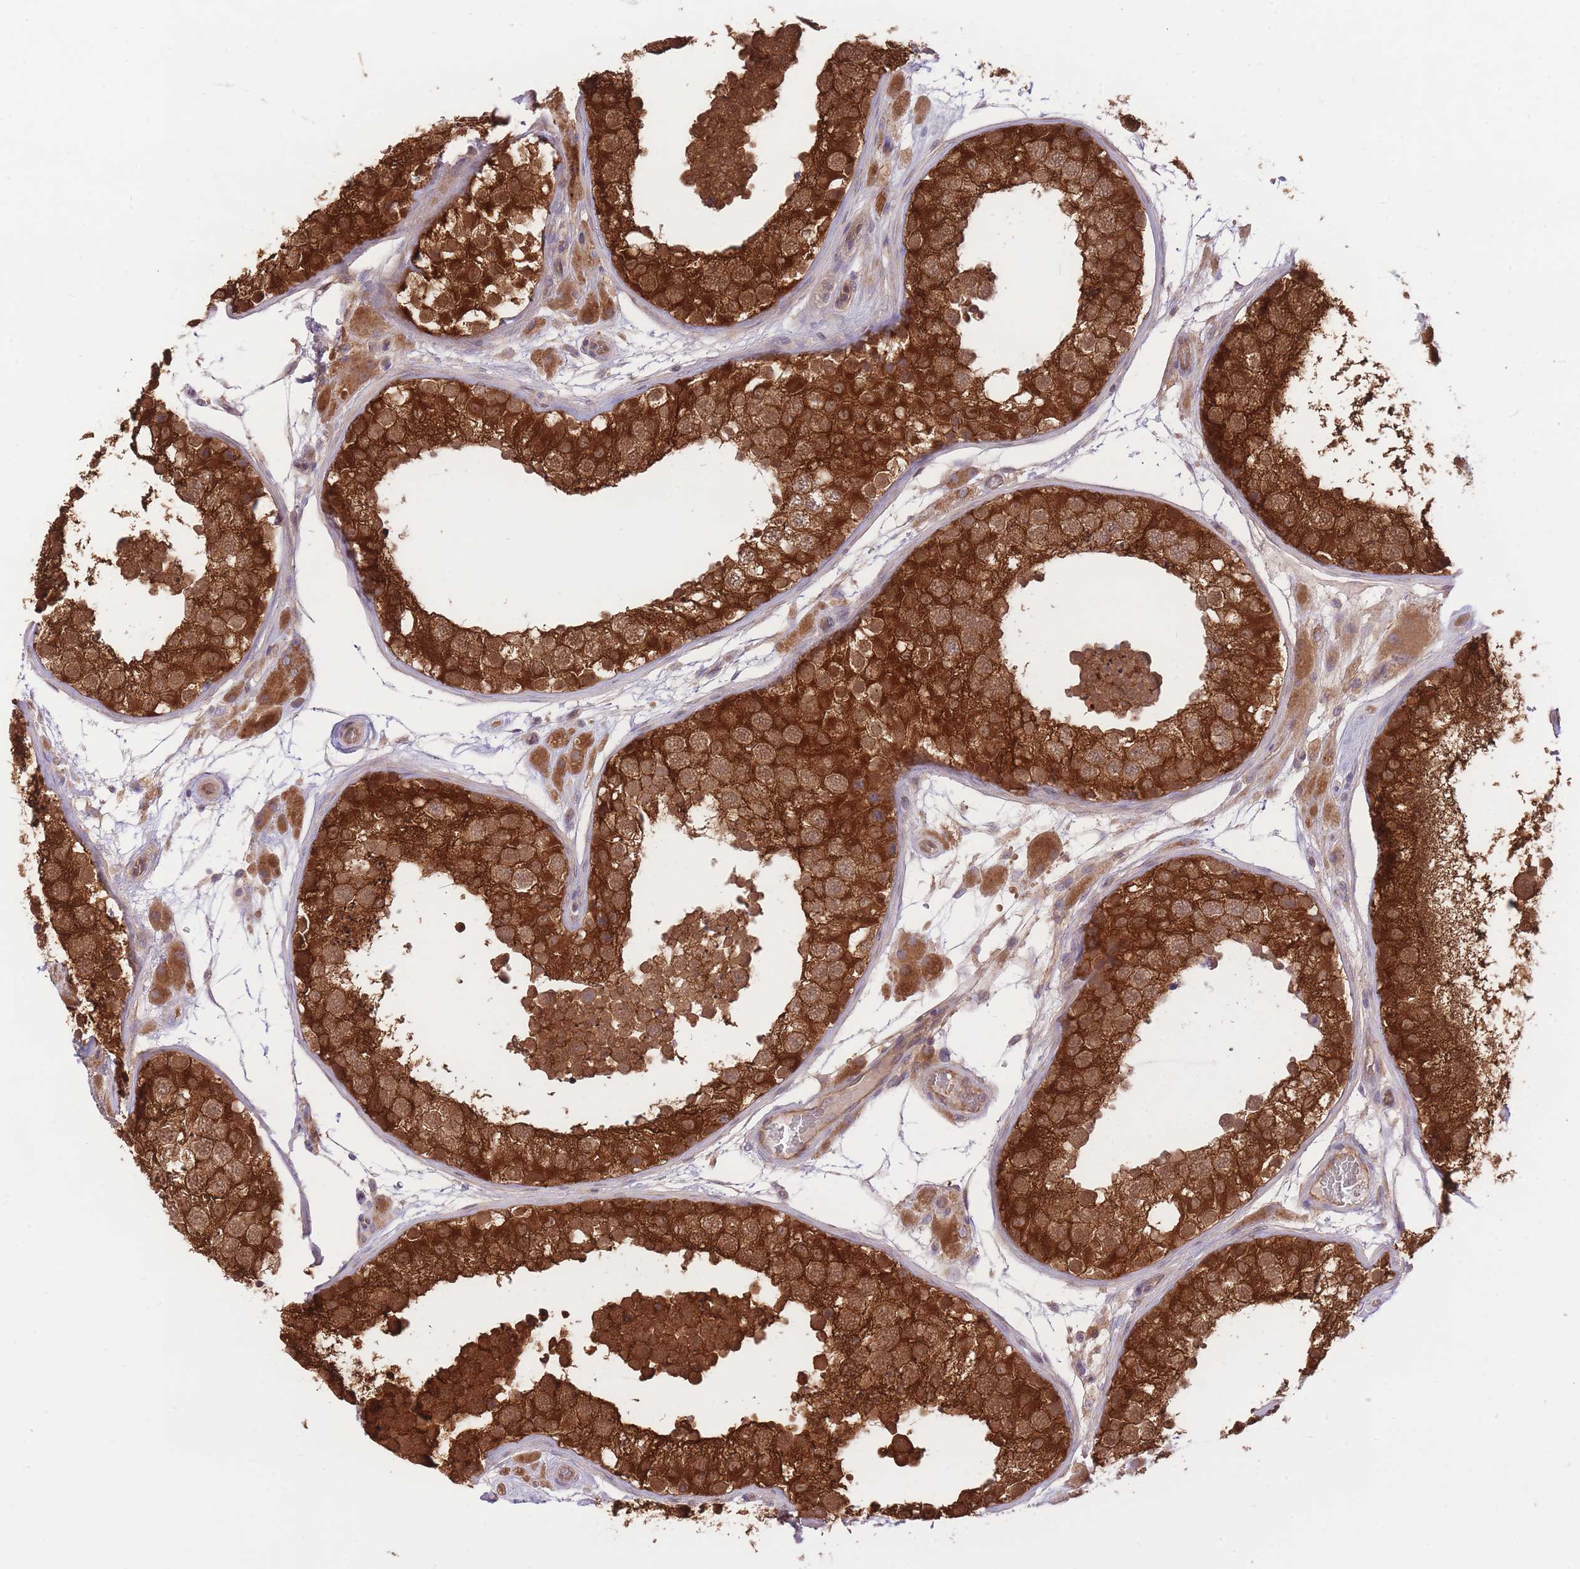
{"staining": {"intensity": "strong", "quantity": ">75%", "location": "cytoplasmic/membranous"}, "tissue": "testis", "cell_type": "Cells in seminiferous ducts", "image_type": "normal", "snomed": [{"axis": "morphology", "description": "Normal tissue, NOS"}, {"axis": "topography", "description": "Testis"}], "caption": "Testis stained for a protein (brown) reveals strong cytoplasmic/membranous positive staining in approximately >75% of cells in seminiferous ducts.", "gene": "PREP", "patient": {"sex": "male", "age": 26}}